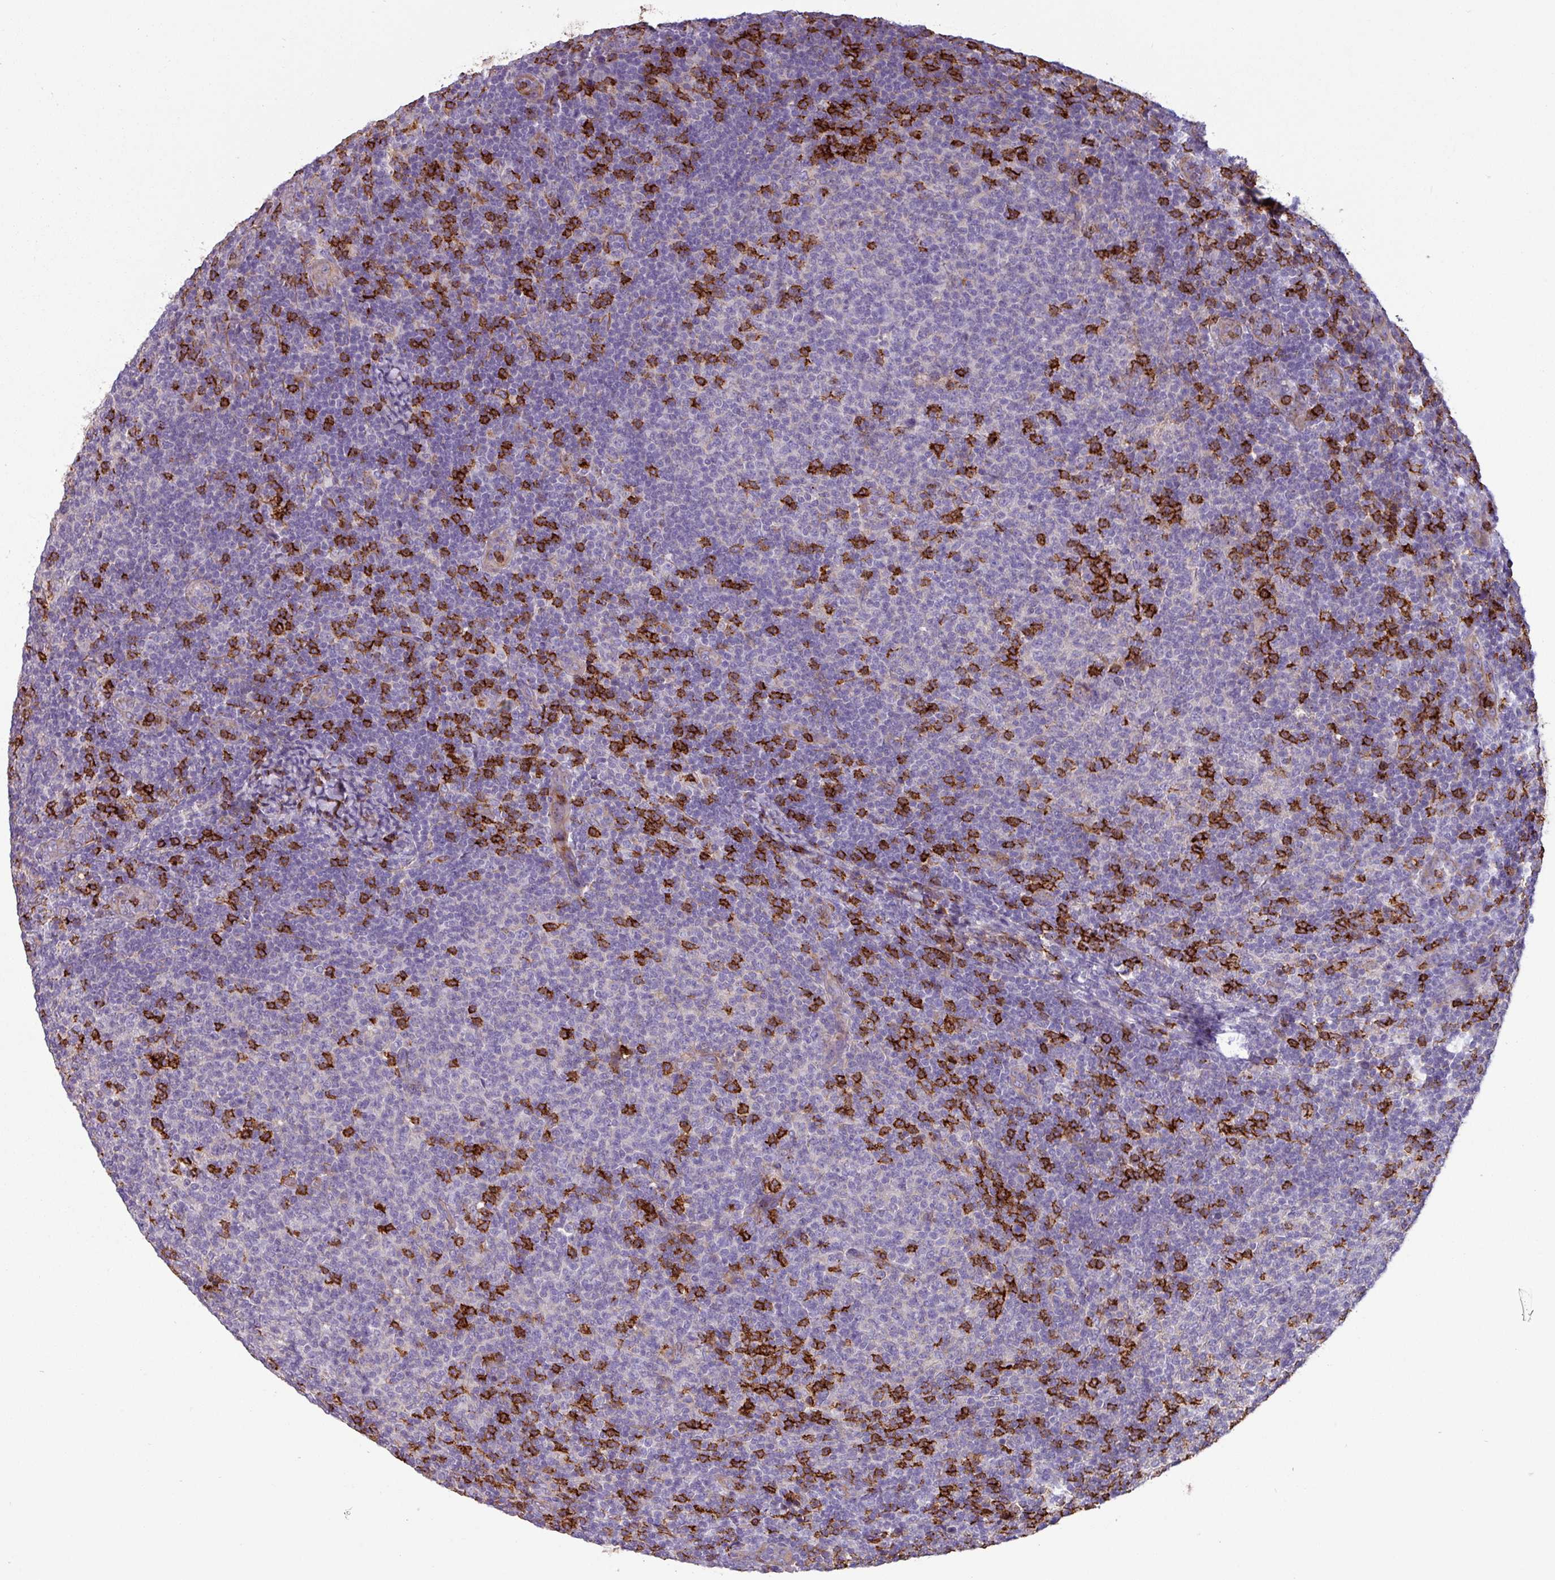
{"staining": {"intensity": "strong", "quantity": "<25%", "location": "cytoplasmic/membranous"}, "tissue": "lymphoma", "cell_type": "Tumor cells", "image_type": "cancer", "snomed": [{"axis": "morphology", "description": "Malignant lymphoma, non-Hodgkin's type, Low grade"}, {"axis": "topography", "description": "Lymph node"}], "caption": "DAB immunohistochemical staining of malignant lymphoma, non-Hodgkin's type (low-grade) shows strong cytoplasmic/membranous protein expression in approximately <25% of tumor cells. Using DAB (brown) and hematoxylin (blue) stains, captured at high magnification using brightfield microscopy.", "gene": "CD8A", "patient": {"sex": "male", "age": 66}}